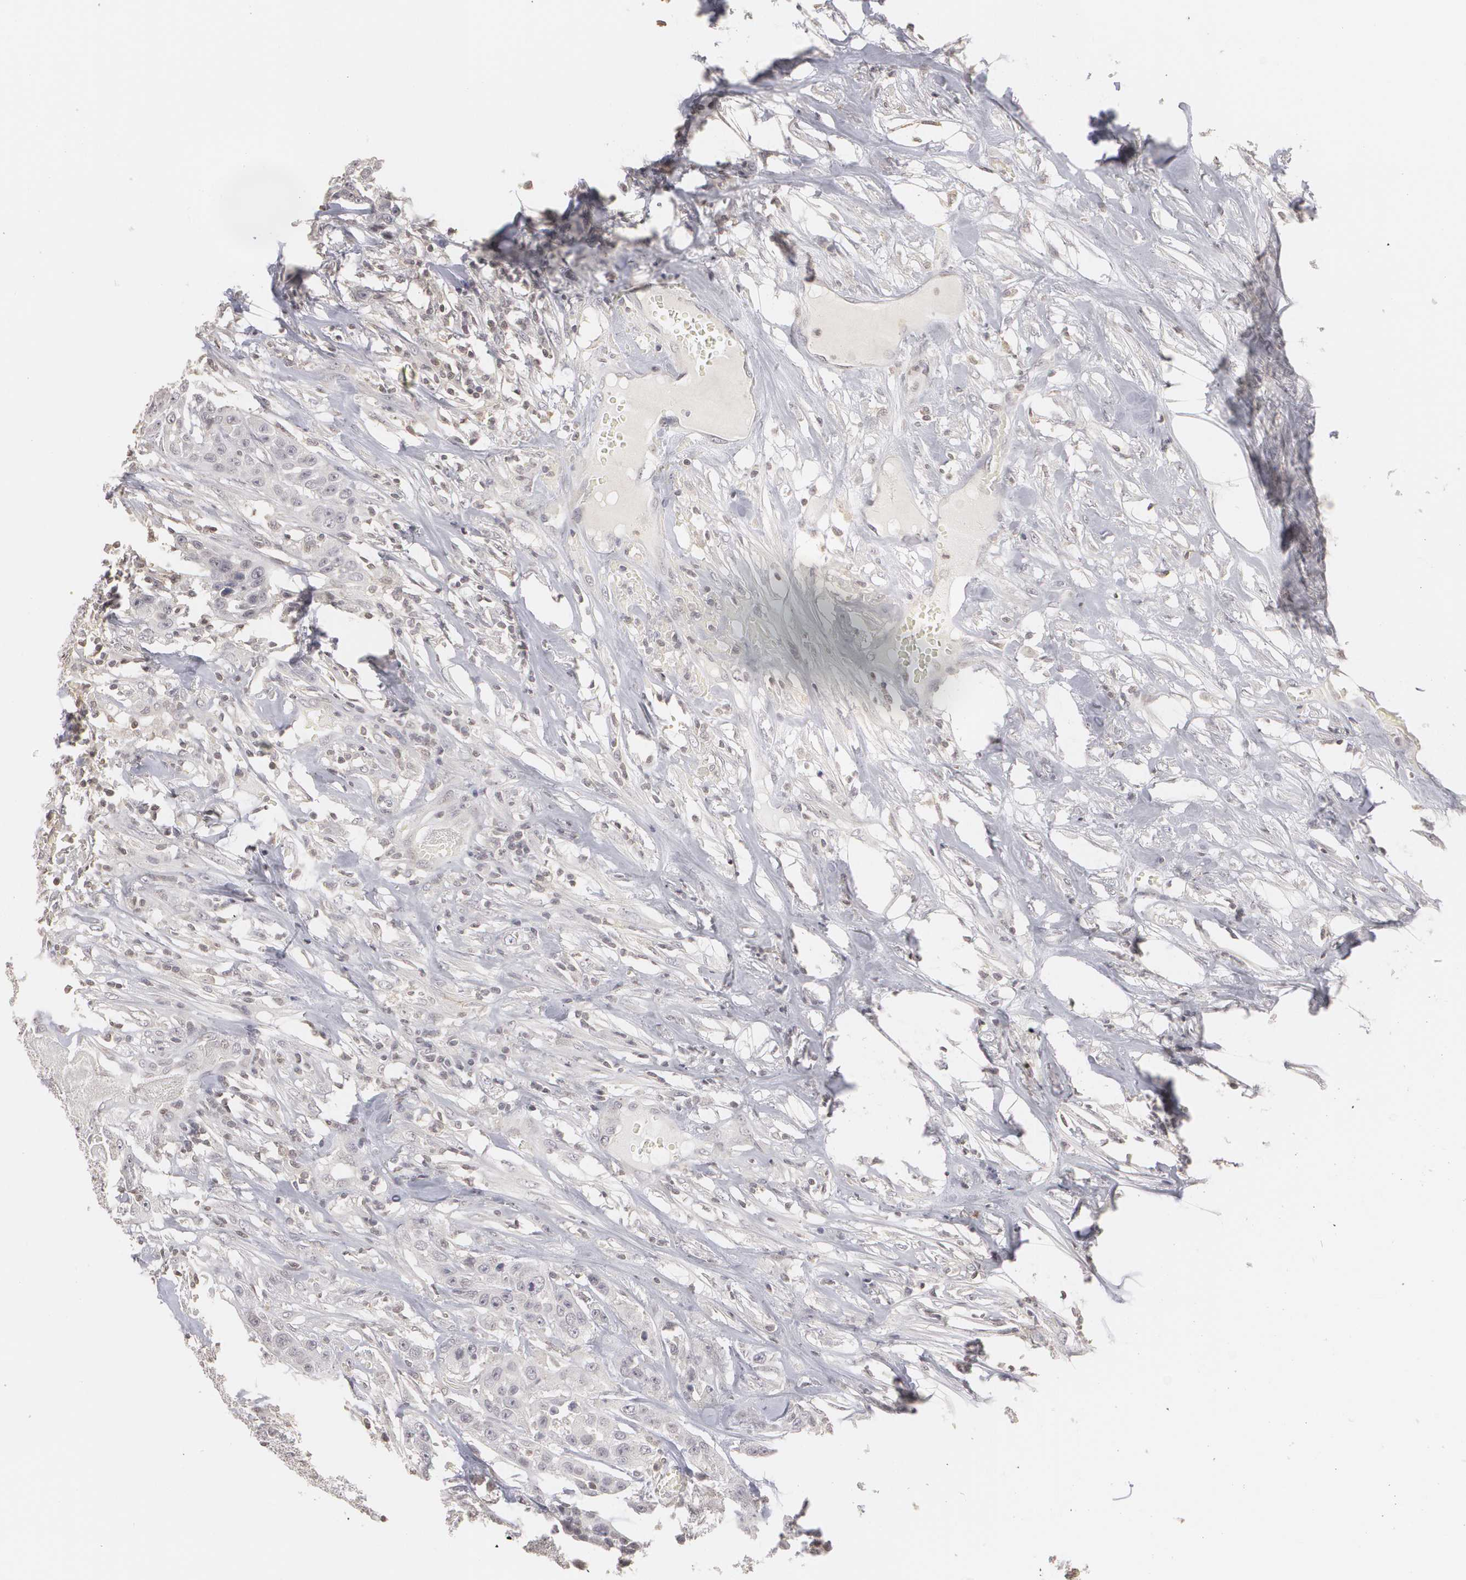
{"staining": {"intensity": "negative", "quantity": "none", "location": "none"}, "tissue": "urothelial cancer", "cell_type": "Tumor cells", "image_type": "cancer", "snomed": [{"axis": "morphology", "description": "Urothelial carcinoma, High grade"}, {"axis": "topography", "description": "Urinary bladder"}], "caption": "Immunohistochemical staining of human high-grade urothelial carcinoma demonstrates no significant staining in tumor cells.", "gene": "CLDN2", "patient": {"sex": "male", "age": 74}}